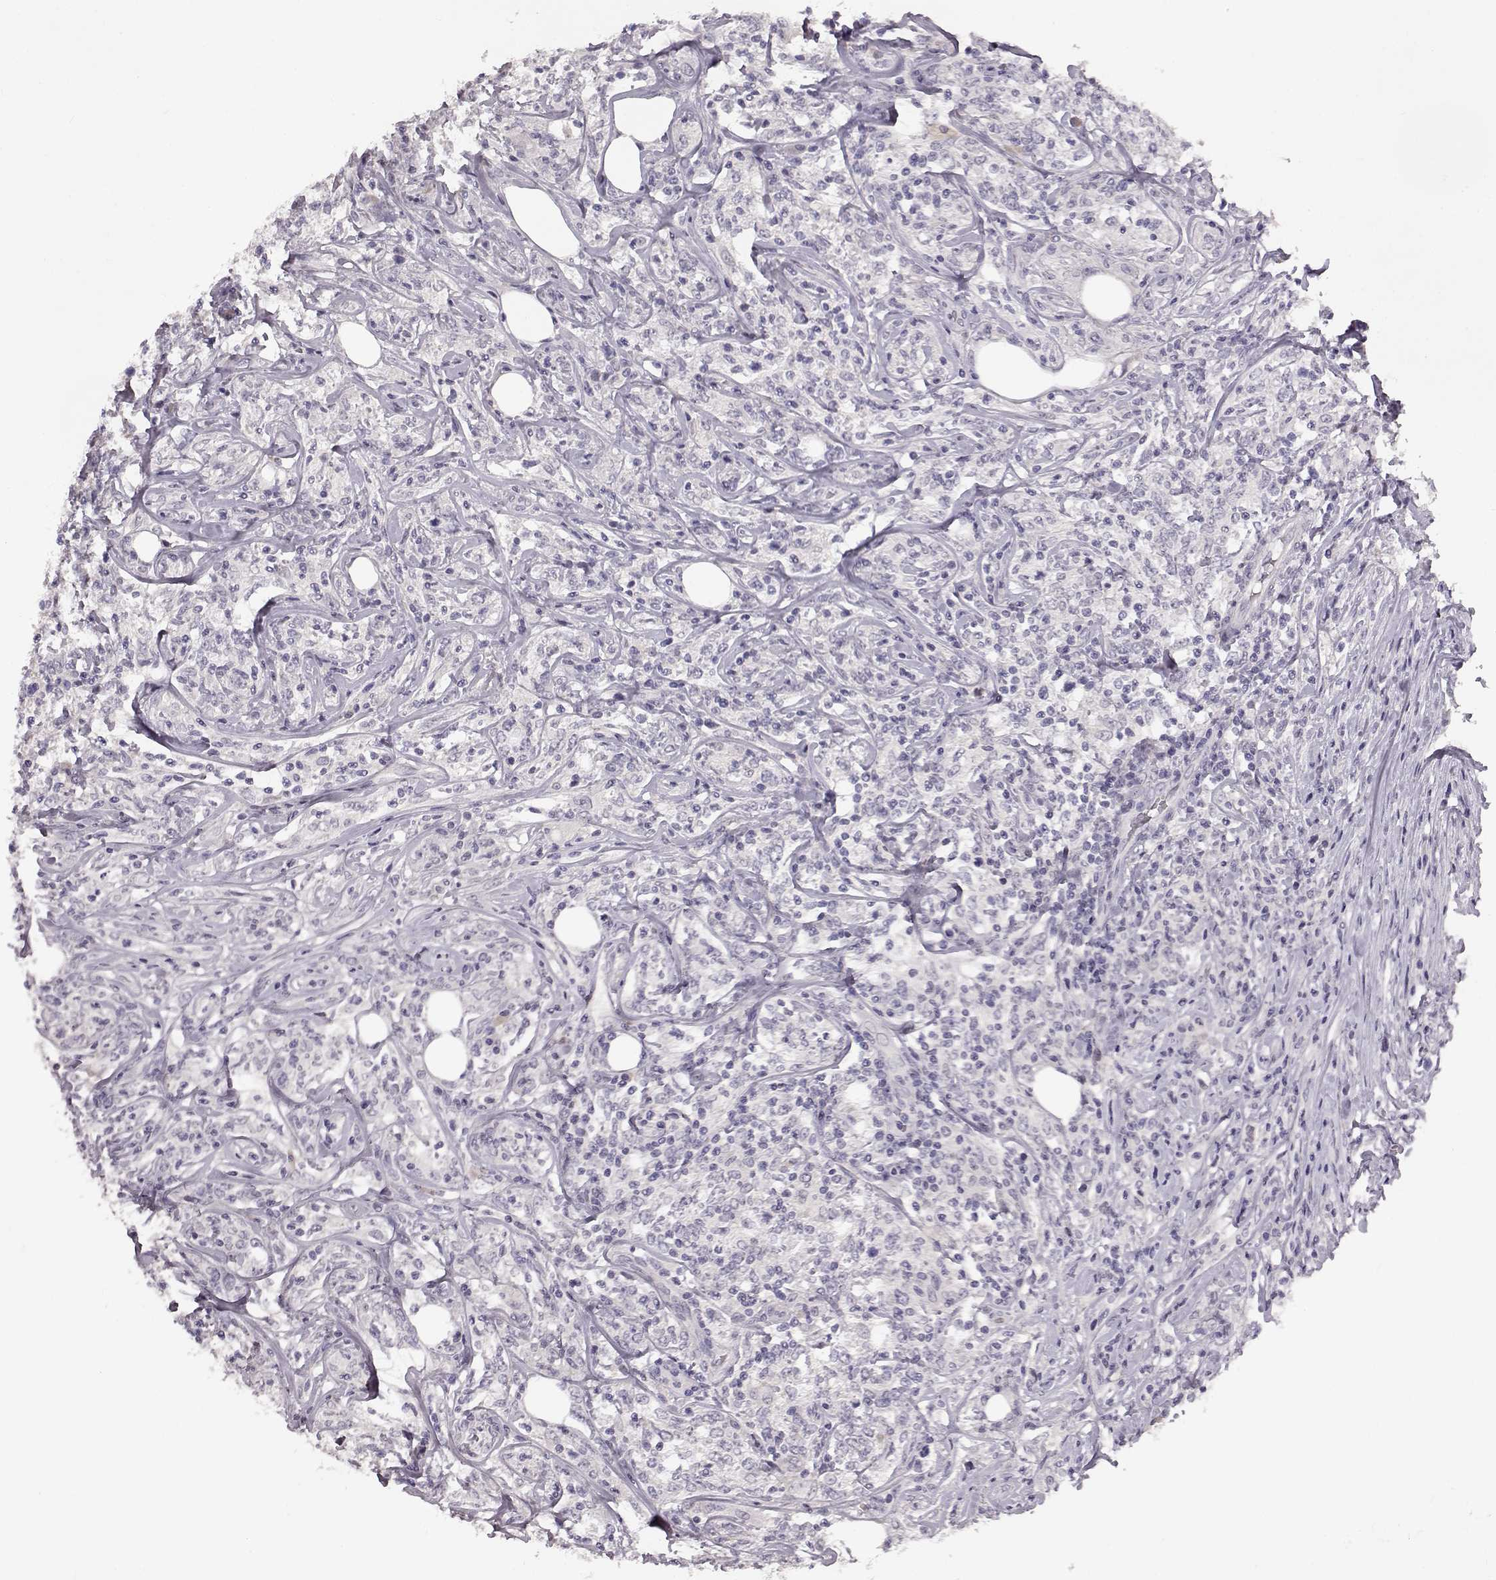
{"staining": {"intensity": "negative", "quantity": "none", "location": "none"}, "tissue": "lymphoma", "cell_type": "Tumor cells", "image_type": "cancer", "snomed": [{"axis": "morphology", "description": "Malignant lymphoma, non-Hodgkin's type, High grade"}, {"axis": "topography", "description": "Lymph node"}], "caption": "This is a micrograph of immunohistochemistry (IHC) staining of high-grade malignant lymphoma, non-Hodgkin's type, which shows no expression in tumor cells.", "gene": "SPAG17", "patient": {"sex": "female", "age": 84}}